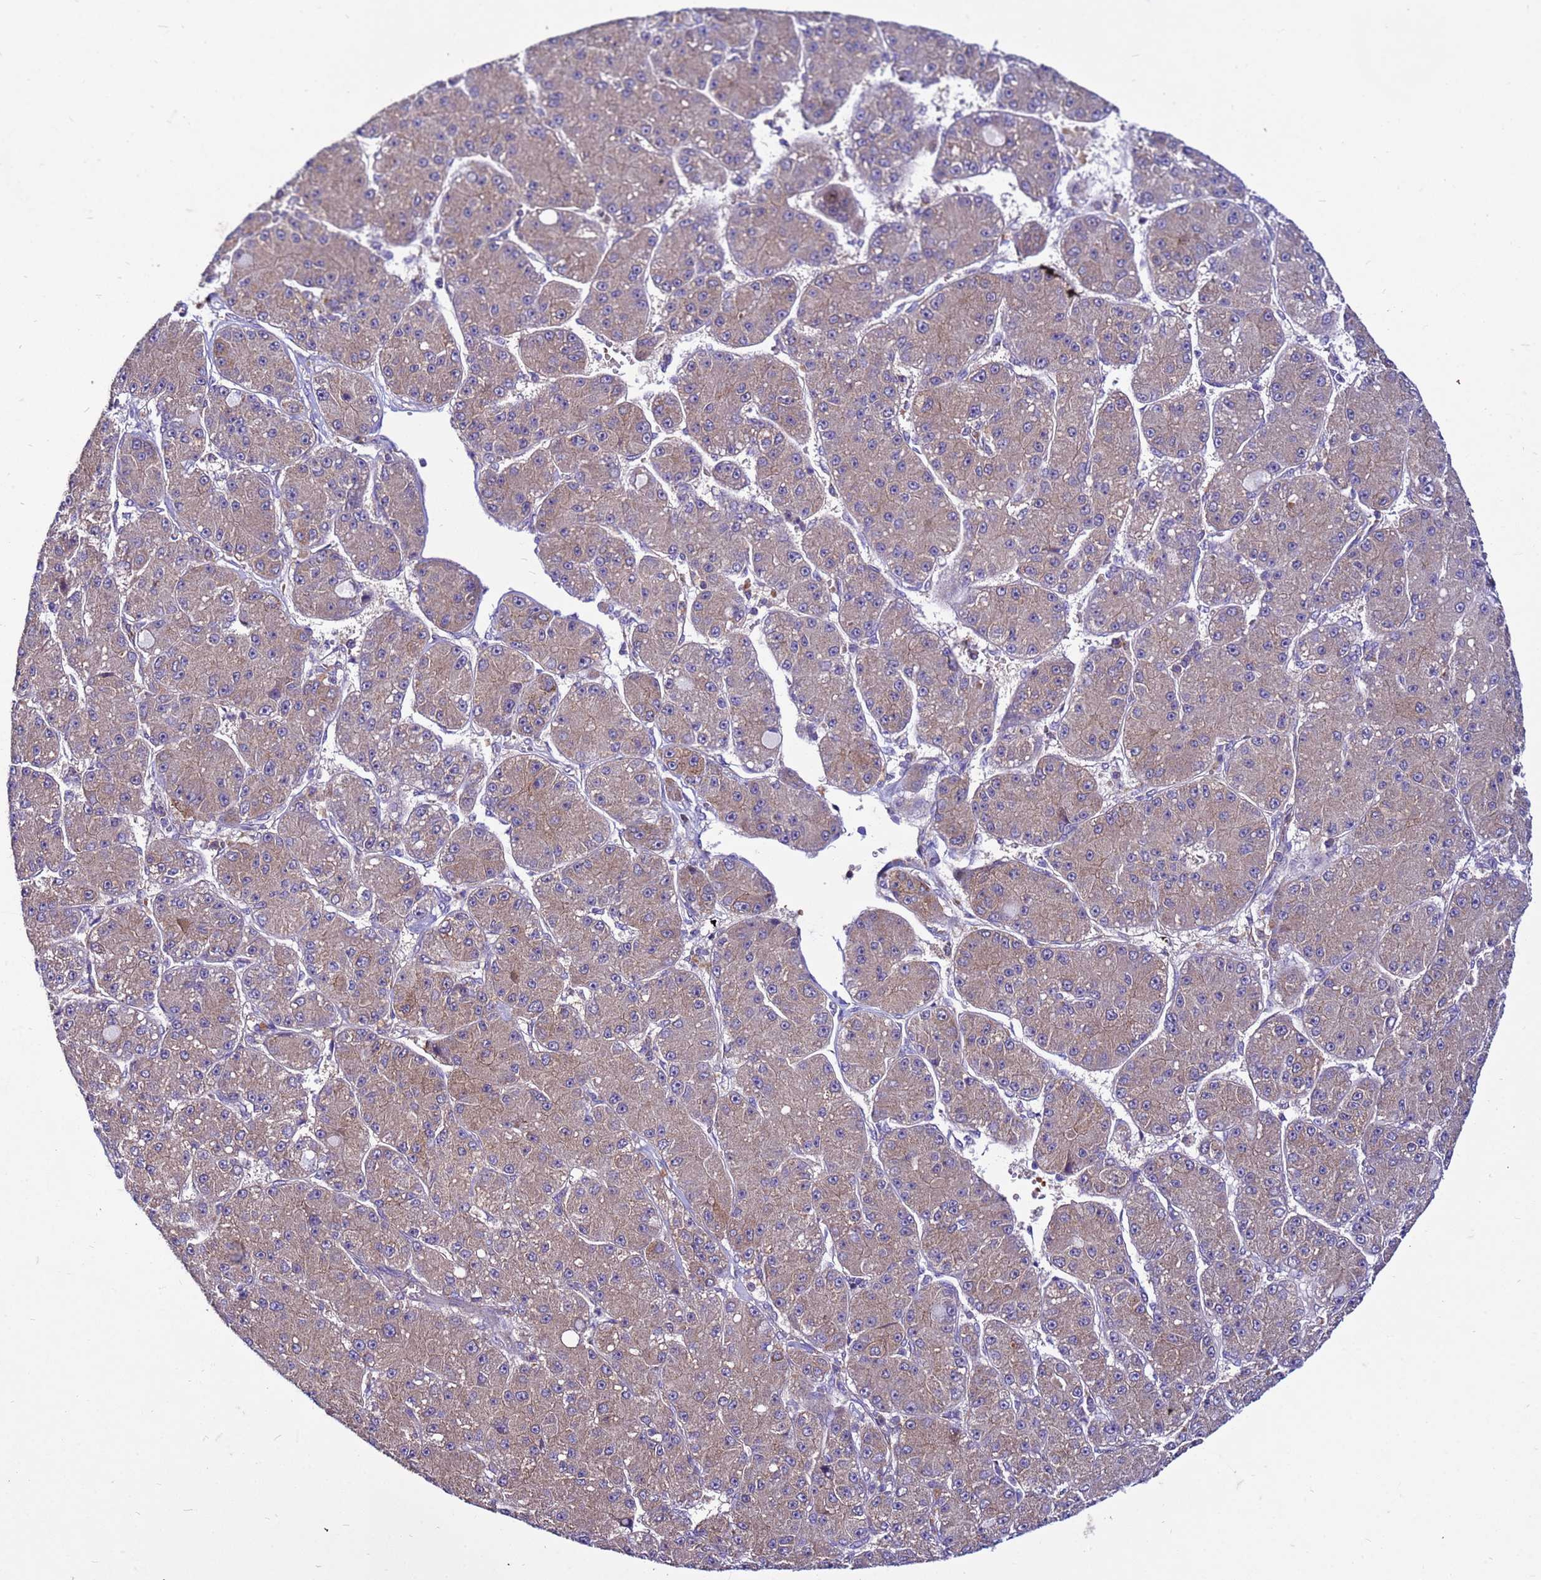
{"staining": {"intensity": "weak", "quantity": "25%-75%", "location": "cytoplasmic/membranous"}, "tissue": "liver cancer", "cell_type": "Tumor cells", "image_type": "cancer", "snomed": [{"axis": "morphology", "description": "Carcinoma, Hepatocellular, NOS"}, {"axis": "topography", "description": "Liver"}], "caption": "Weak cytoplasmic/membranous protein staining is present in approximately 25%-75% of tumor cells in hepatocellular carcinoma (liver).", "gene": "PKD1", "patient": {"sex": "male", "age": 67}}